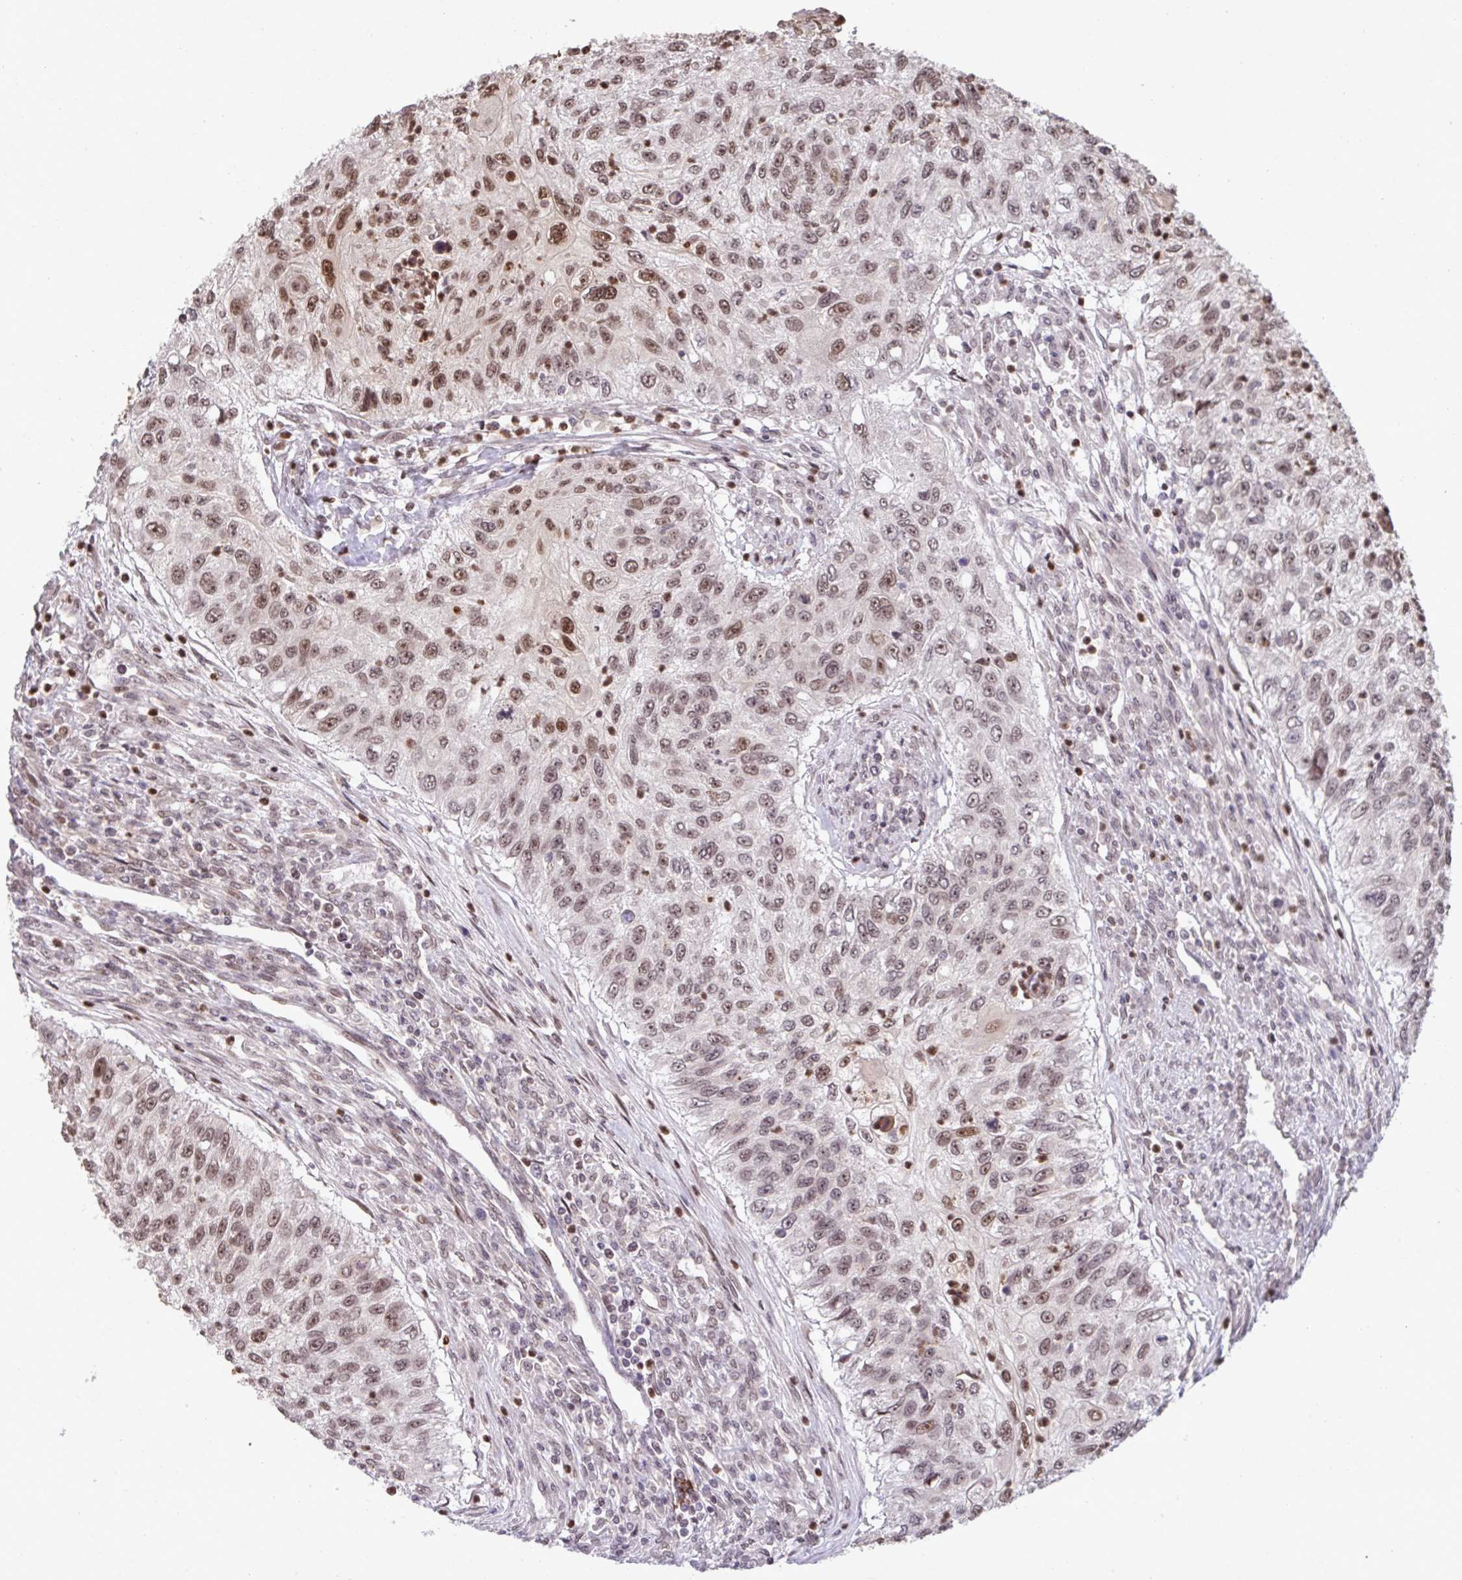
{"staining": {"intensity": "moderate", "quantity": ">75%", "location": "nuclear"}, "tissue": "urothelial cancer", "cell_type": "Tumor cells", "image_type": "cancer", "snomed": [{"axis": "morphology", "description": "Urothelial carcinoma, High grade"}, {"axis": "topography", "description": "Urinary bladder"}], "caption": "This micrograph reveals immunohistochemistry (IHC) staining of urothelial cancer, with medium moderate nuclear expression in about >75% of tumor cells.", "gene": "UXT", "patient": {"sex": "female", "age": 60}}